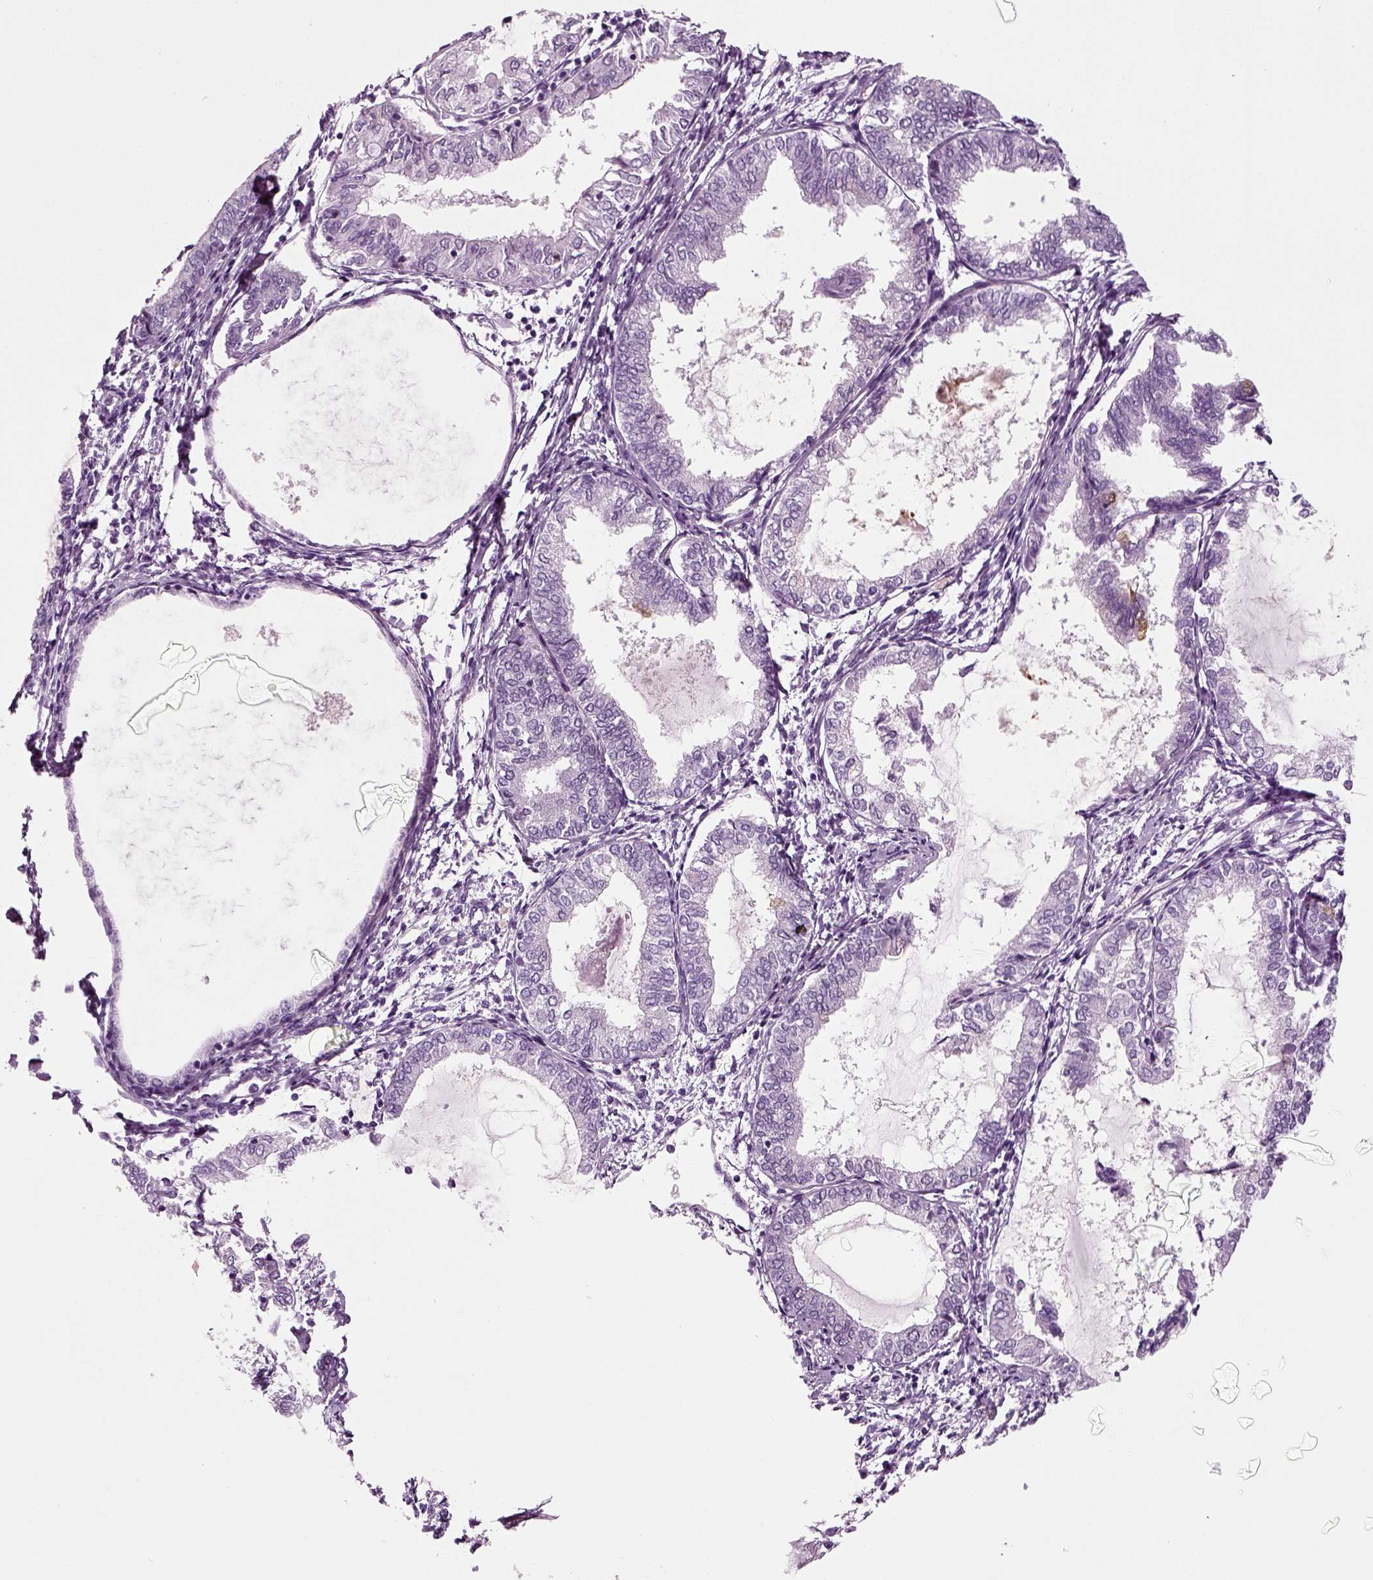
{"staining": {"intensity": "negative", "quantity": "none", "location": "none"}, "tissue": "endometrial cancer", "cell_type": "Tumor cells", "image_type": "cancer", "snomed": [{"axis": "morphology", "description": "Adenocarcinoma, NOS"}, {"axis": "topography", "description": "Endometrium"}], "caption": "Immunohistochemistry image of neoplastic tissue: human endometrial cancer (adenocarcinoma) stained with DAB (3,3'-diaminobenzidine) displays no significant protein staining in tumor cells.", "gene": "CRABP1", "patient": {"sex": "female", "age": 68}}